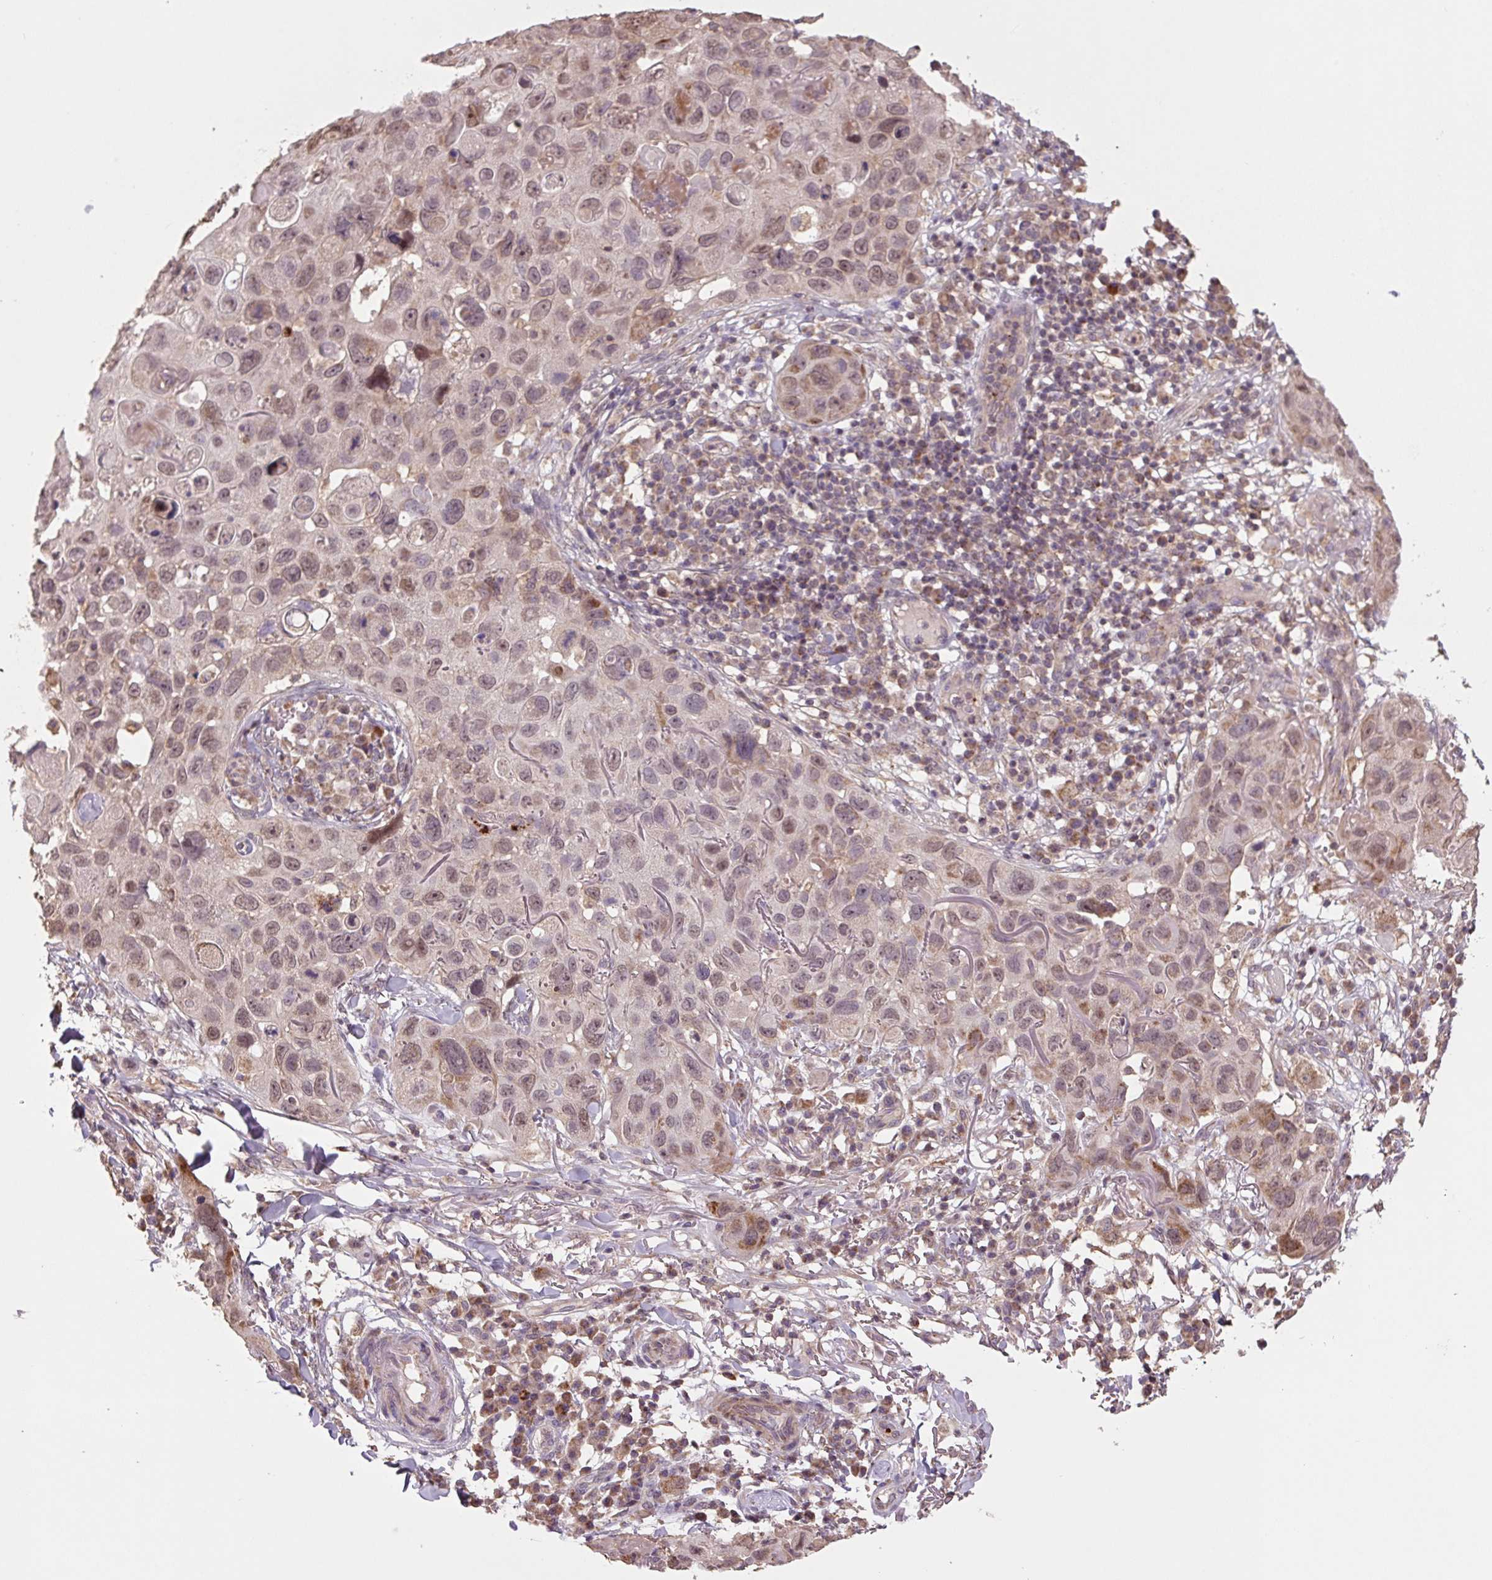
{"staining": {"intensity": "weak", "quantity": "25%-75%", "location": "cytoplasmic/membranous,nuclear"}, "tissue": "skin cancer", "cell_type": "Tumor cells", "image_type": "cancer", "snomed": [{"axis": "morphology", "description": "Squamous cell carcinoma in situ, NOS"}, {"axis": "morphology", "description": "Squamous cell carcinoma, NOS"}, {"axis": "topography", "description": "Skin"}], "caption": "Protein staining of skin squamous cell carcinoma in situ tissue shows weak cytoplasmic/membranous and nuclear positivity in about 25%-75% of tumor cells. (IHC, brightfield microscopy, high magnification).", "gene": "TMEM160", "patient": {"sex": "male", "age": 93}}